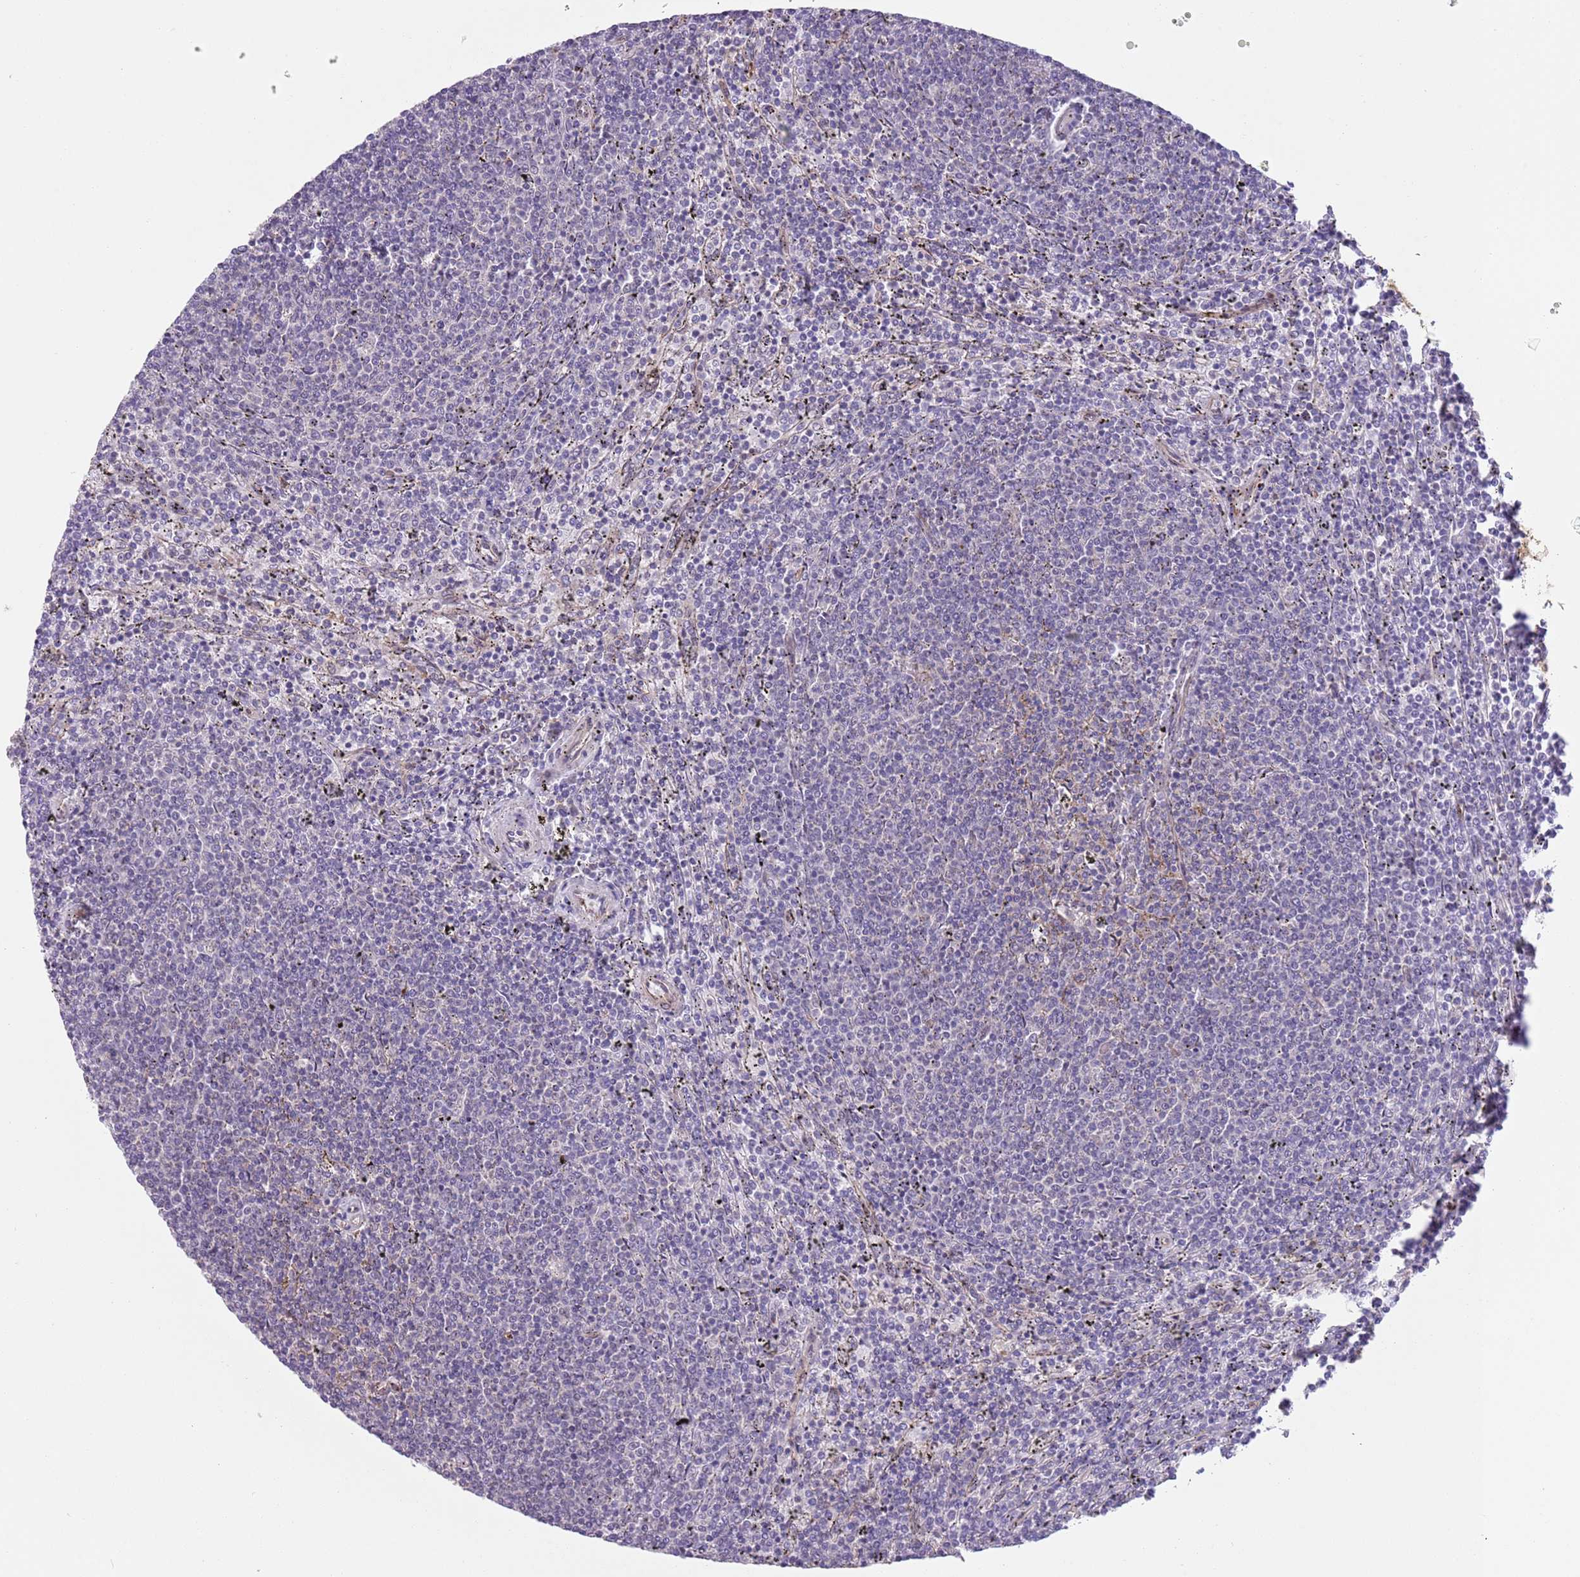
{"staining": {"intensity": "negative", "quantity": "none", "location": "none"}, "tissue": "lymphoma", "cell_type": "Tumor cells", "image_type": "cancer", "snomed": [{"axis": "morphology", "description": "Malignant lymphoma, non-Hodgkin's type, Low grade"}, {"axis": "topography", "description": "Spleen"}], "caption": "DAB (3,3'-diaminobenzidine) immunohistochemical staining of low-grade malignant lymphoma, non-Hodgkin's type demonstrates no significant expression in tumor cells.", "gene": "CREBZF", "patient": {"sex": "female", "age": 50}}